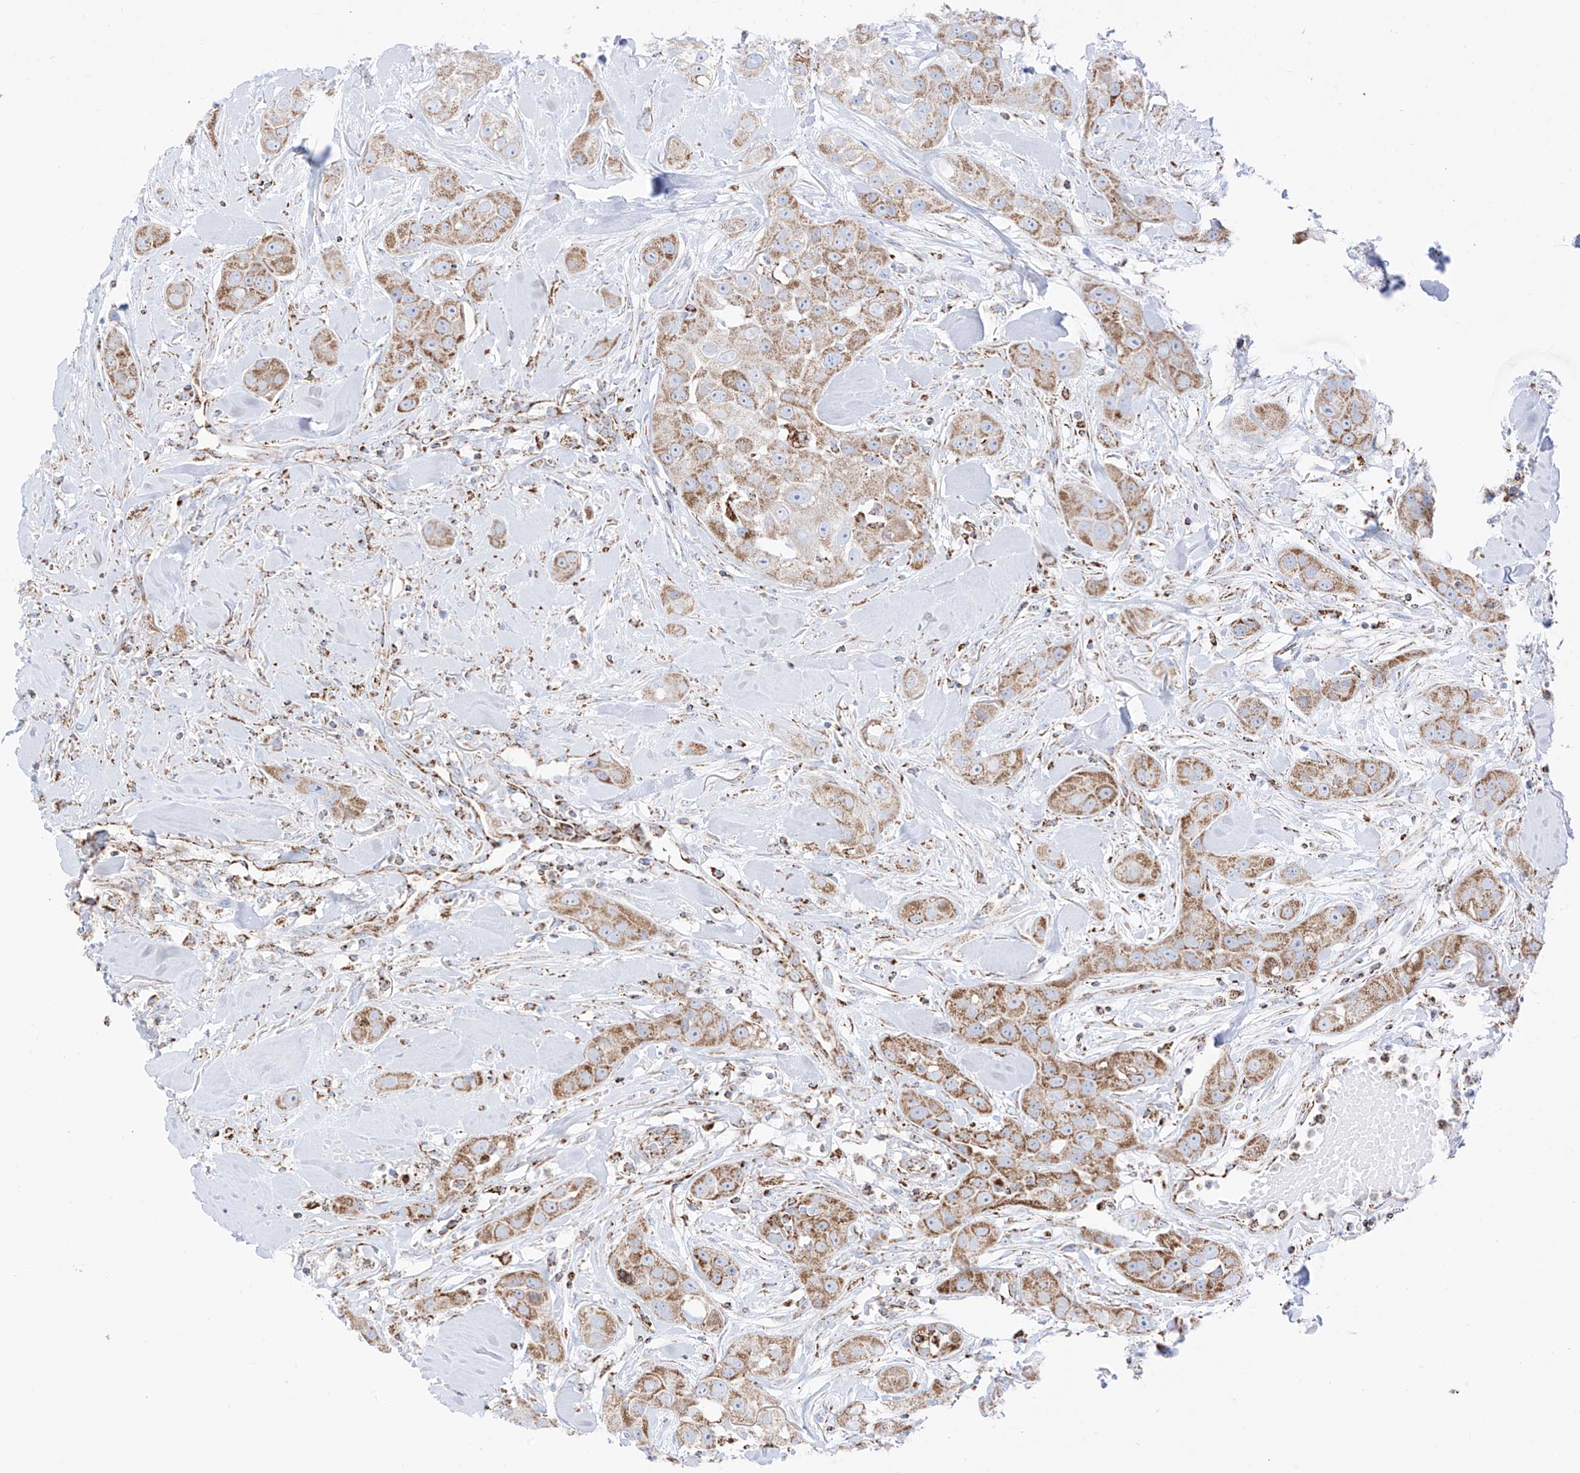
{"staining": {"intensity": "moderate", "quantity": ">75%", "location": "cytoplasmic/membranous"}, "tissue": "head and neck cancer", "cell_type": "Tumor cells", "image_type": "cancer", "snomed": [{"axis": "morphology", "description": "Normal tissue, NOS"}, {"axis": "morphology", "description": "Squamous cell carcinoma, NOS"}, {"axis": "topography", "description": "Skeletal muscle"}, {"axis": "topography", "description": "Head-Neck"}], "caption": "Brown immunohistochemical staining in human head and neck cancer (squamous cell carcinoma) exhibits moderate cytoplasmic/membranous positivity in approximately >75% of tumor cells. (Brightfield microscopy of DAB IHC at high magnification).", "gene": "XKR3", "patient": {"sex": "male", "age": 51}}